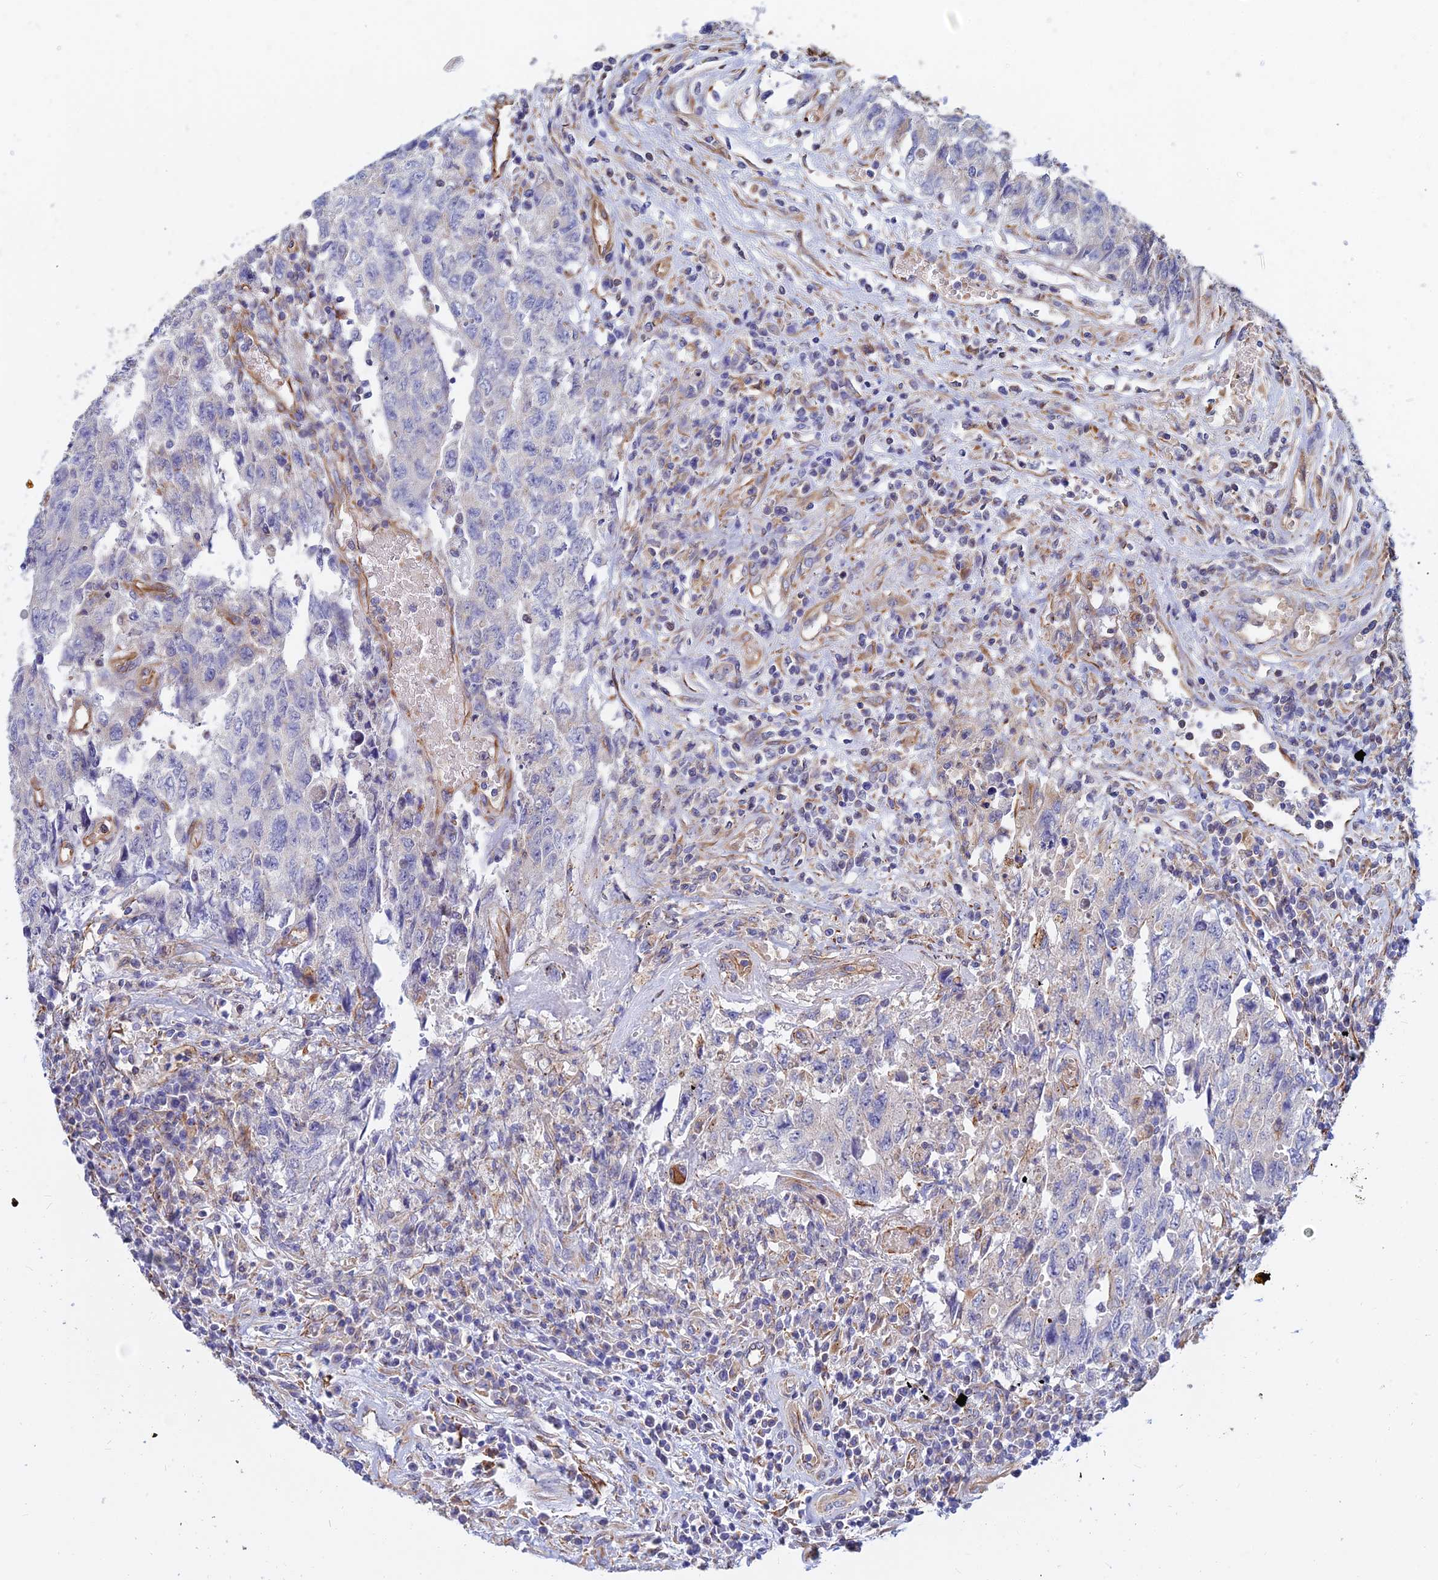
{"staining": {"intensity": "negative", "quantity": "none", "location": "none"}, "tissue": "testis cancer", "cell_type": "Tumor cells", "image_type": "cancer", "snomed": [{"axis": "morphology", "description": "Carcinoma, Embryonal, NOS"}, {"axis": "topography", "description": "Testis"}], "caption": "Protein analysis of testis cancer (embryonal carcinoma) reveals no significant positivity in tumor cells.", "gene": "CDK18", "patient": {"sex": "male", "age": 34}}